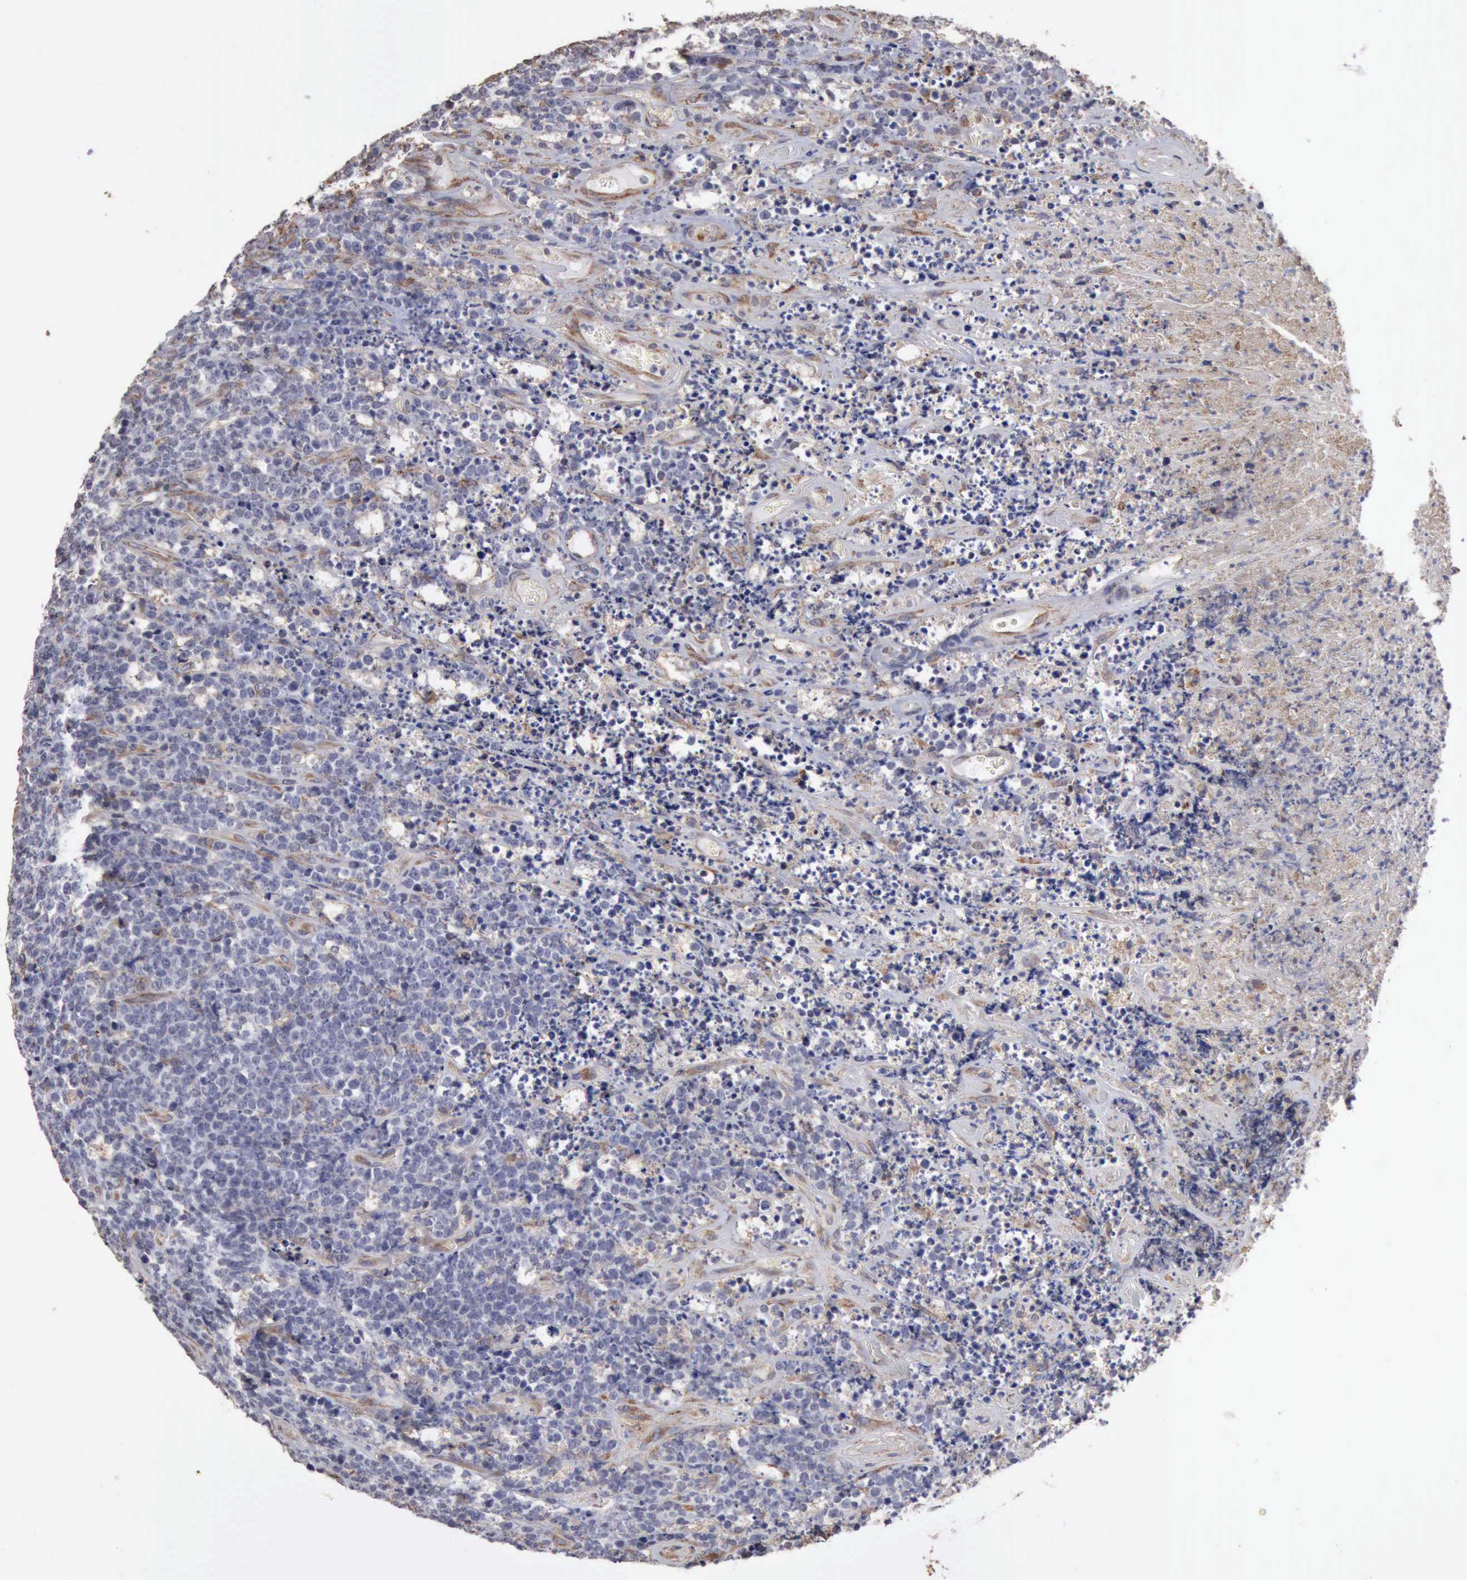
{"staining": {"intensity": "negative", "quantity": "none", "location": "none"}, "tissue": "lymphoma", "cell_type": "Tumor cells", "image_type": "cancer", "snomed": [{"axis": "morphology", "description": "Malignant lymphoma, non-Hodgkin's type, High grade"}, {"axis": "topography", "description": "Small intestine"}, {"axis": "topography", "description": "Colon"}], "caption": "DAB (3,3'-diaminobenzidine) immunohistochemical staining of human lymphoma shows no significant expression in tumor cells.", "gene": "GPR101", "patient": {"sex": "male", "age": 8}}